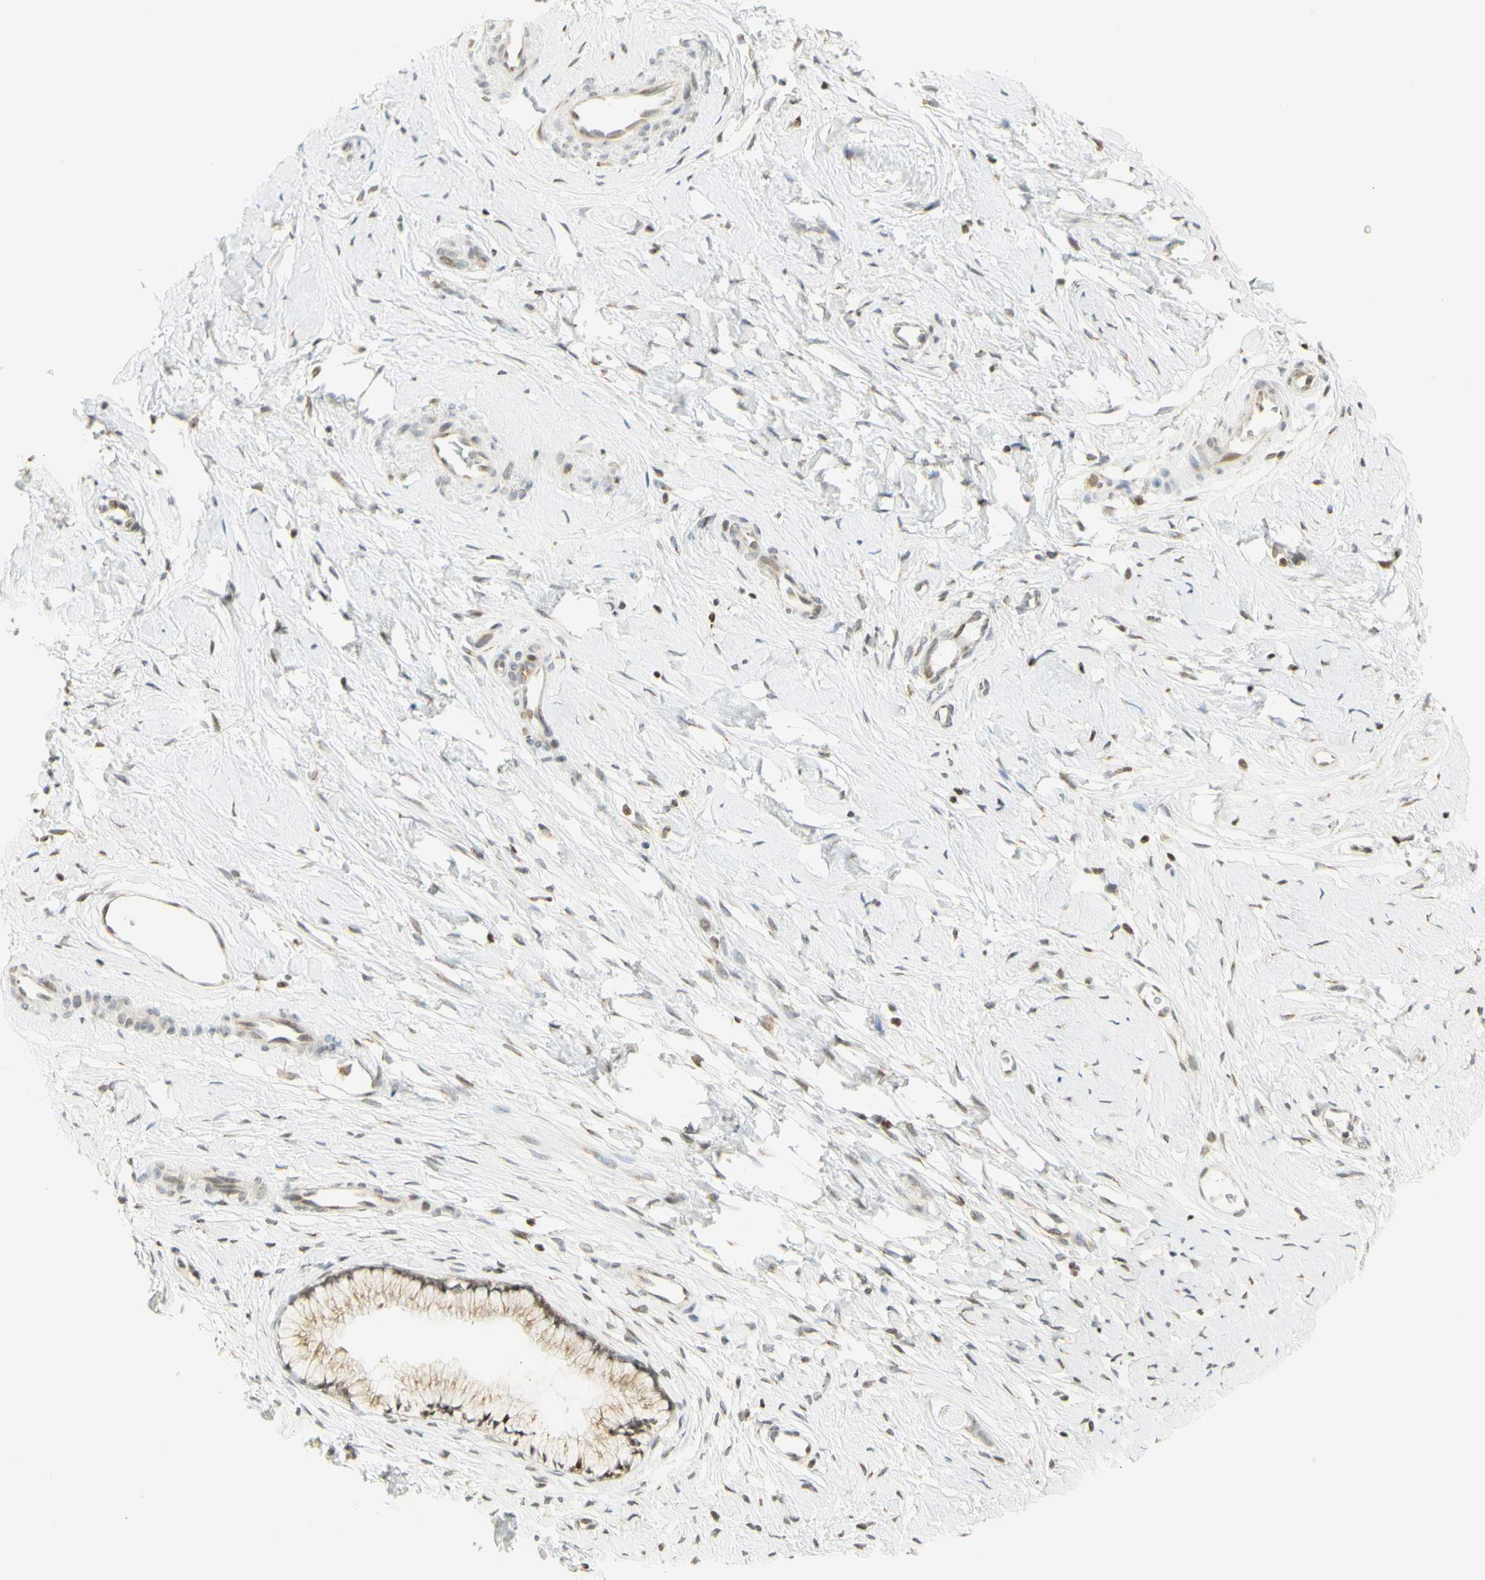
{"staining": {"intensity": "moderate", "quantity": ">75%", "location": "cytoplasmic/membranous,nuclear"}, "tissue": "cervix", "cell_type": "Glandular cells", "image_type": "normal", "snomed": [{"axis": "morphology", "description": "Normal tissue, NOS"}, {"axis": "topography", "description": "Cervix"}], "caption": "IHC image of benign cervix: human cervix stained using IHC reveals medium levels of moderate protein expression localized specifically in the cytoplasmic/membranous,nuclear of glandular cells, appearing as a cytoplasmic/membranous,nuclear brown color.", "gene": "KIF11", "patient": {"sex": "female", "age": 65}}